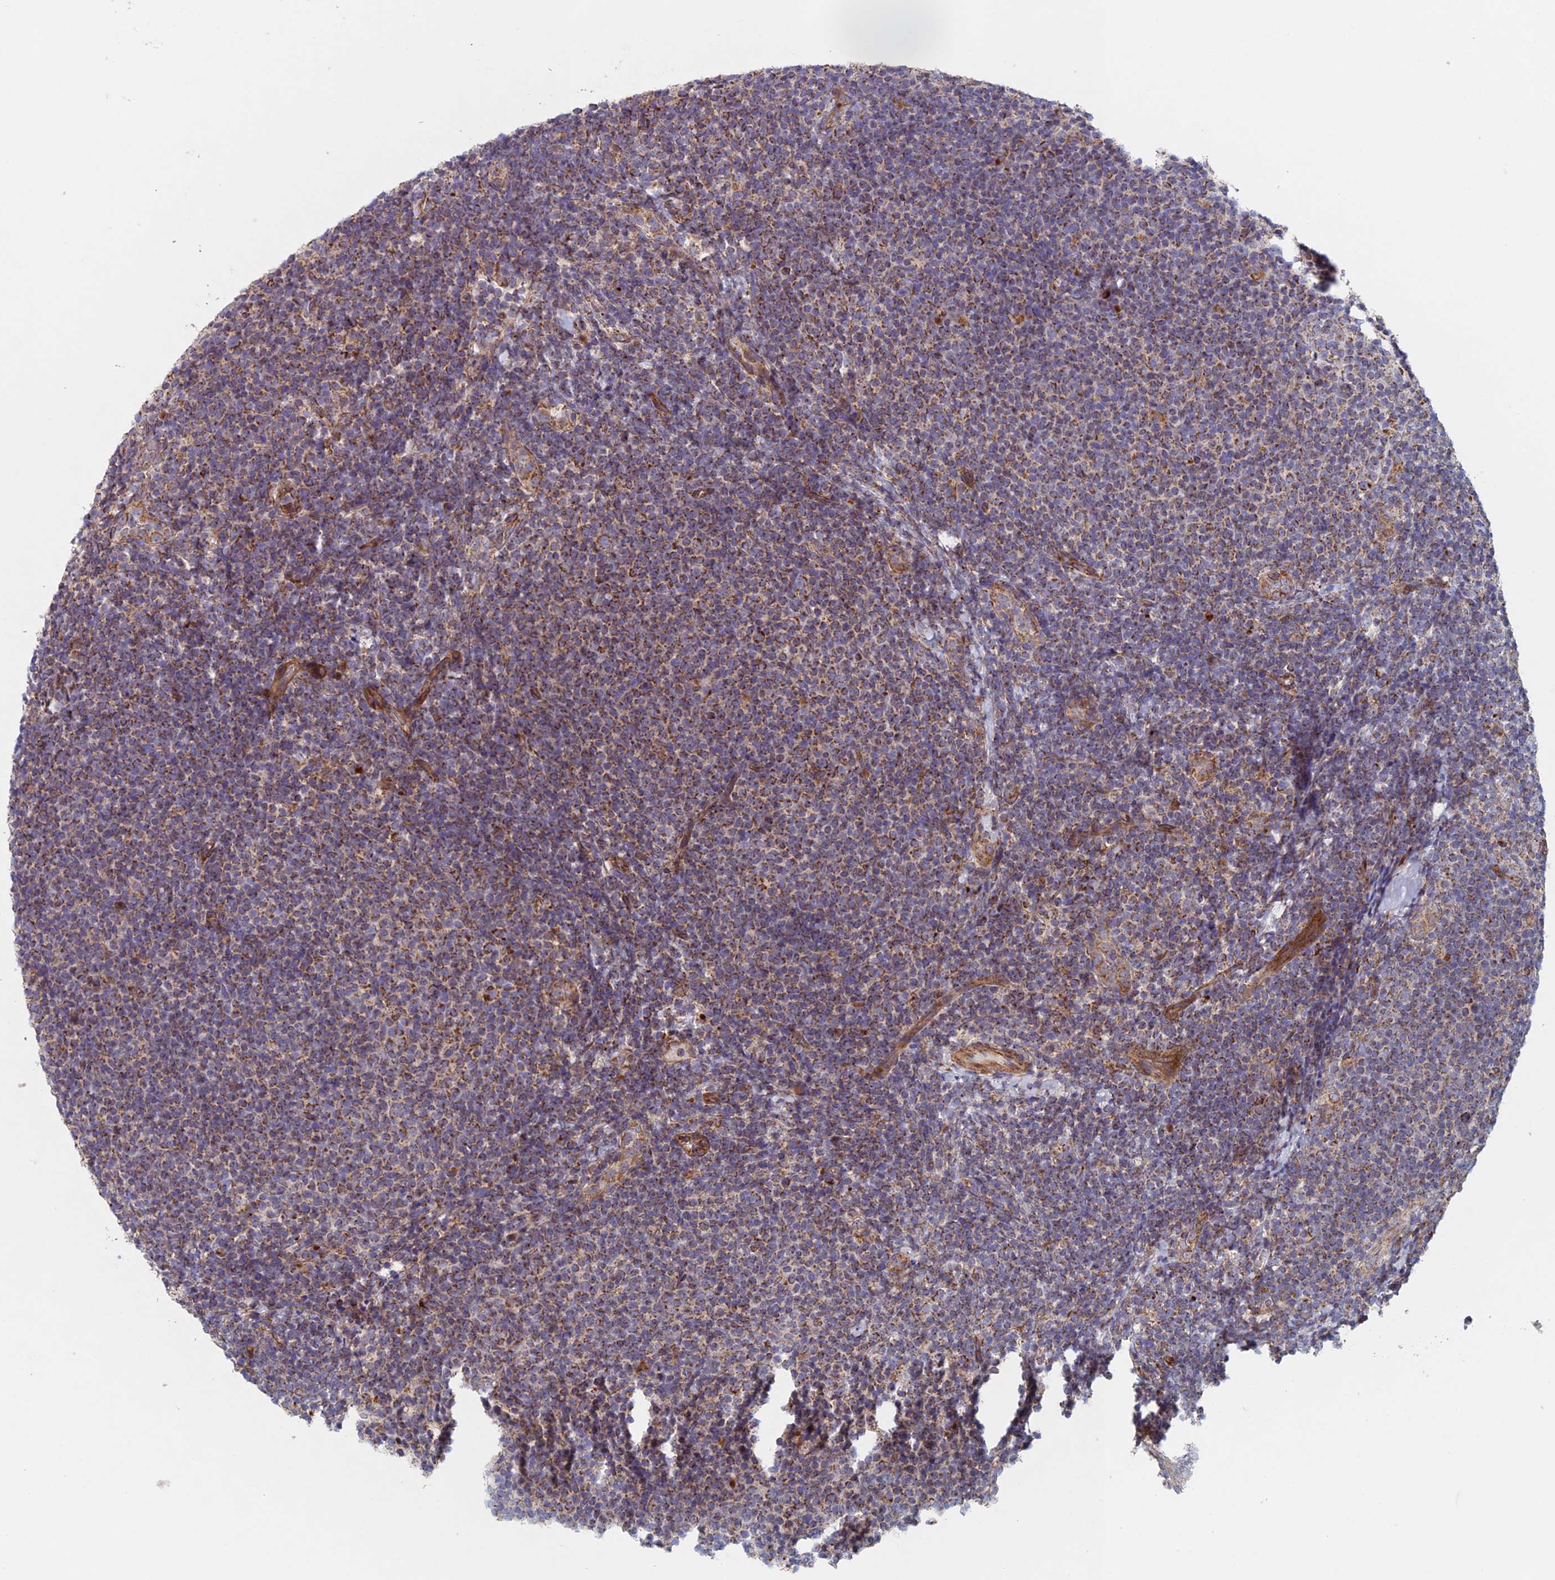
{"staining": {"intensity": "moderate", "quantity": "25%-75%", "location": "cytoplasmic/membranous"}, "tissue": "lymphoma", "cell_type": "Tumor cells", "image_type": "cancer", "snomed": [{"axis": "morphology", "description": "Malignant lymphoma, non-Hodgkin's type, Low grade"}, {"axis": "topography", "description": "Lymph node"}], "caption": "Immunohistochemistry (IHC) histopathology image of malignant lymphoma, non-Hodgkin's type (low-grade) stained for a protein (brown), which reveals medium levels of moderate cytoplasmic/membranous staining in about 25%-75% of tumor cells.", "gene": "MRPL1", "patient": {"sex": "male", "age": 66}}